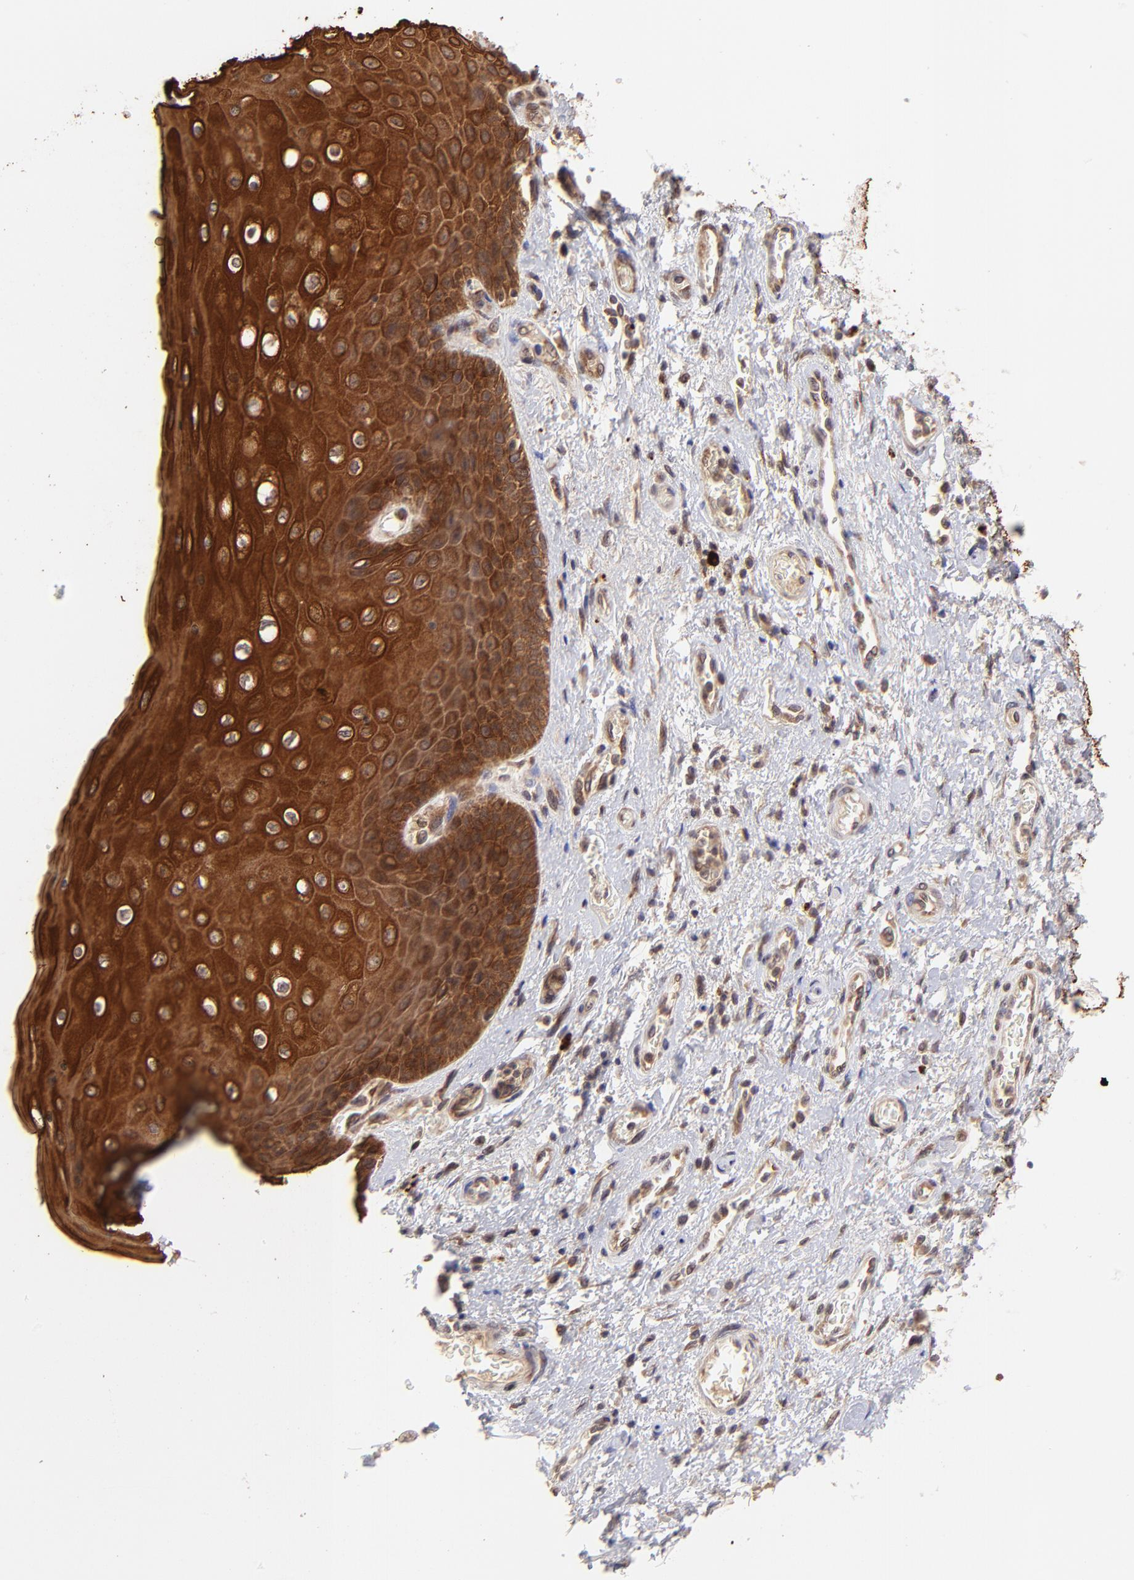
{"staining": {"intensity": "strong", "quantity": ">75%", "location": "cytoplasmic/membranous"}, "tissue": "skin", "cell_type": "Epidermal cells", "image_type": "normal", "snomed": [{"axis": "morphology", "description": "Normal tissue, NOS"}, {"axis": "topography", "description": "Anal"}], "caption": "This histopathology image reveals normal skin stained with IHC to label a protein in brown. The cytoplasmic/membranous of epidermal cells show strong positivity for the protein. Nuclei are counter-stained blue.", "gene": "TNRC6B", "patient": {"sex": "female", "age": 46}}